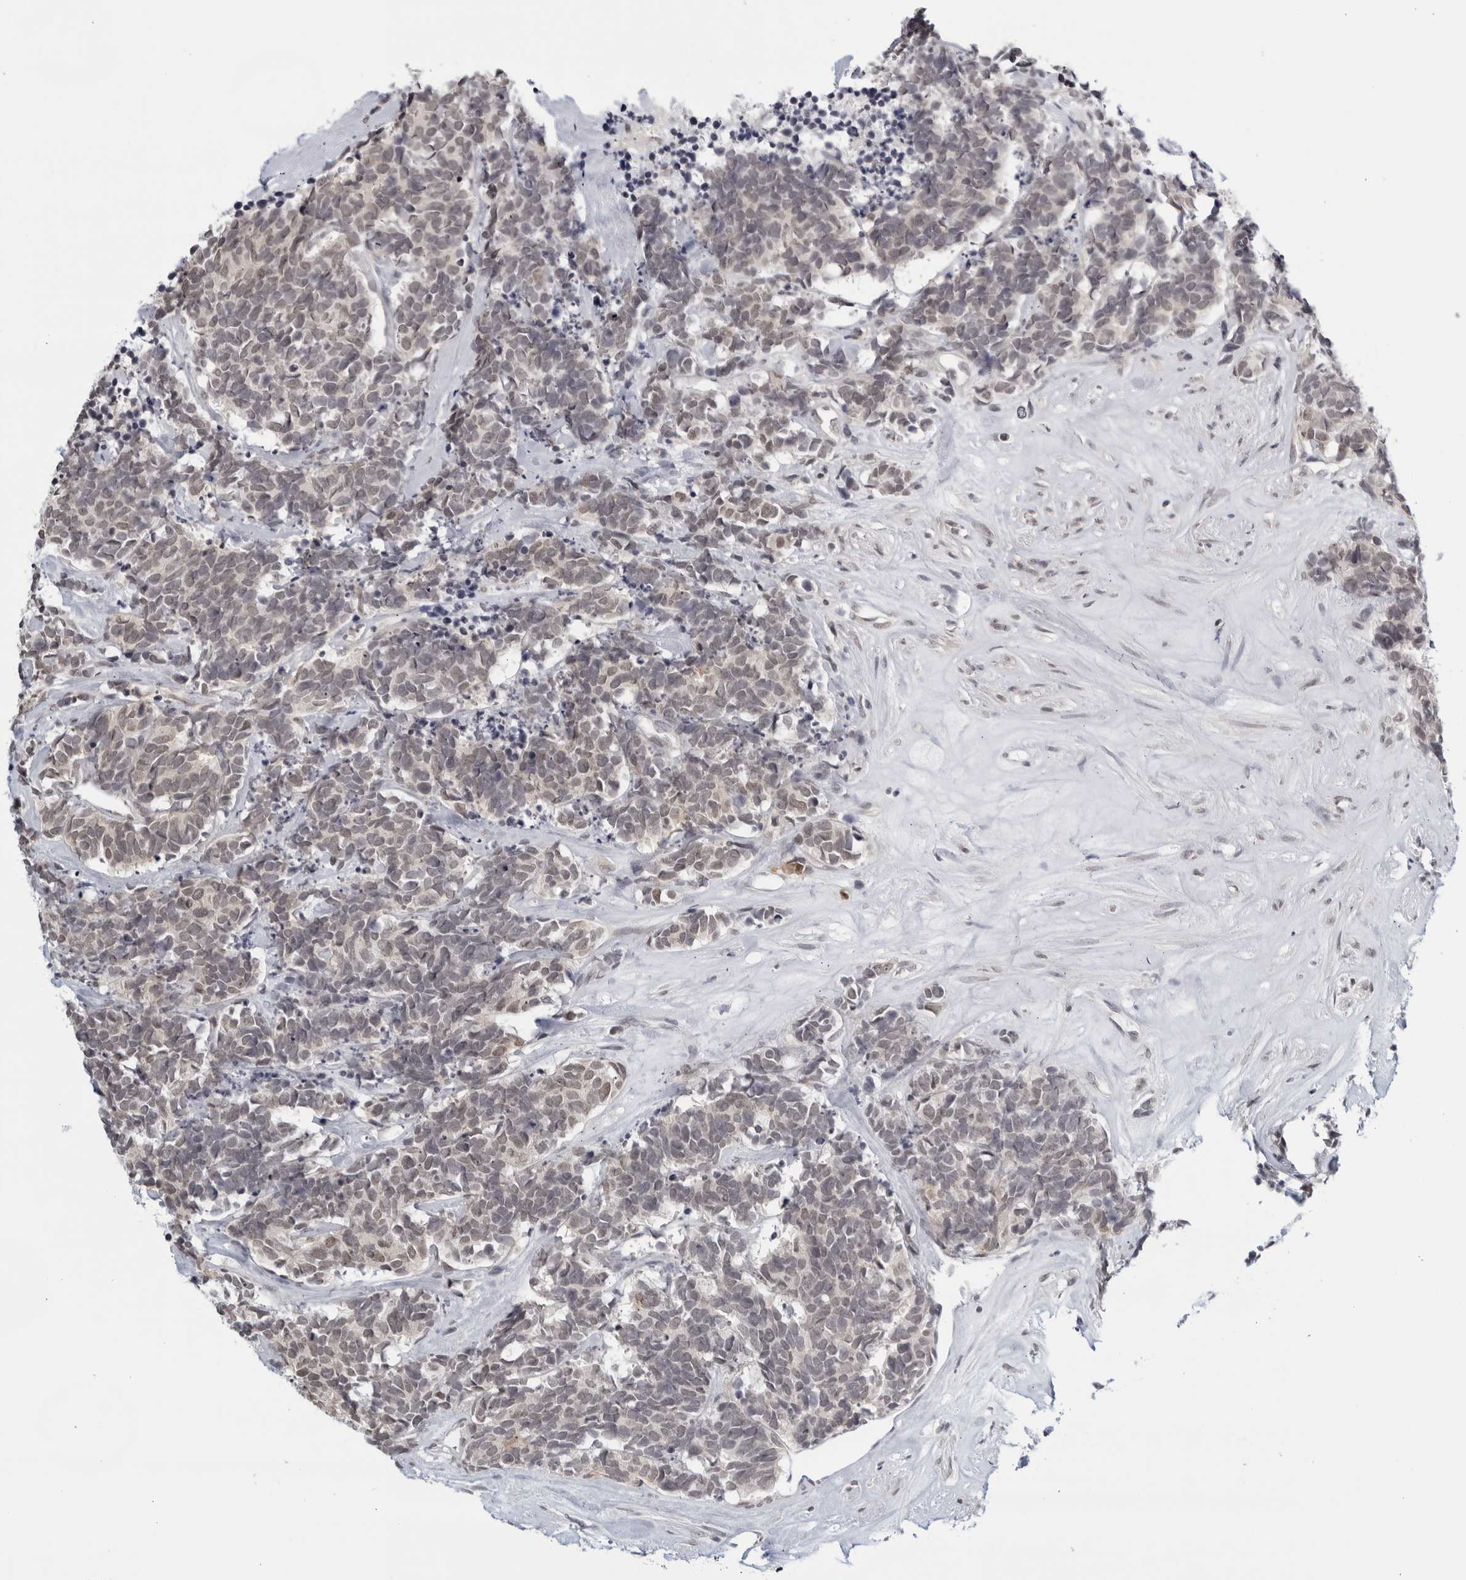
{"staining": {"intensity": "weak", "quantity": "25%-75%", "location": "nuclear"}, "tissue": "carcinoid", "cell_type": "Tumor cells", "image_type": "cancer", "snomed": [{"axis": "morphology", "description": "Carcinoma, NOS"}, {"axis": "morphology", "description": "Carcinoid, malignant, NOS"}, {"axis": "topography", "description": "Urinary bladder"}], "caption": "A brown stain shows weak nuclear positivity of a protein in carcinoma tumor cells.", "gene": "CC2D1B", "patient": {"sex": "male", "age": 57}}